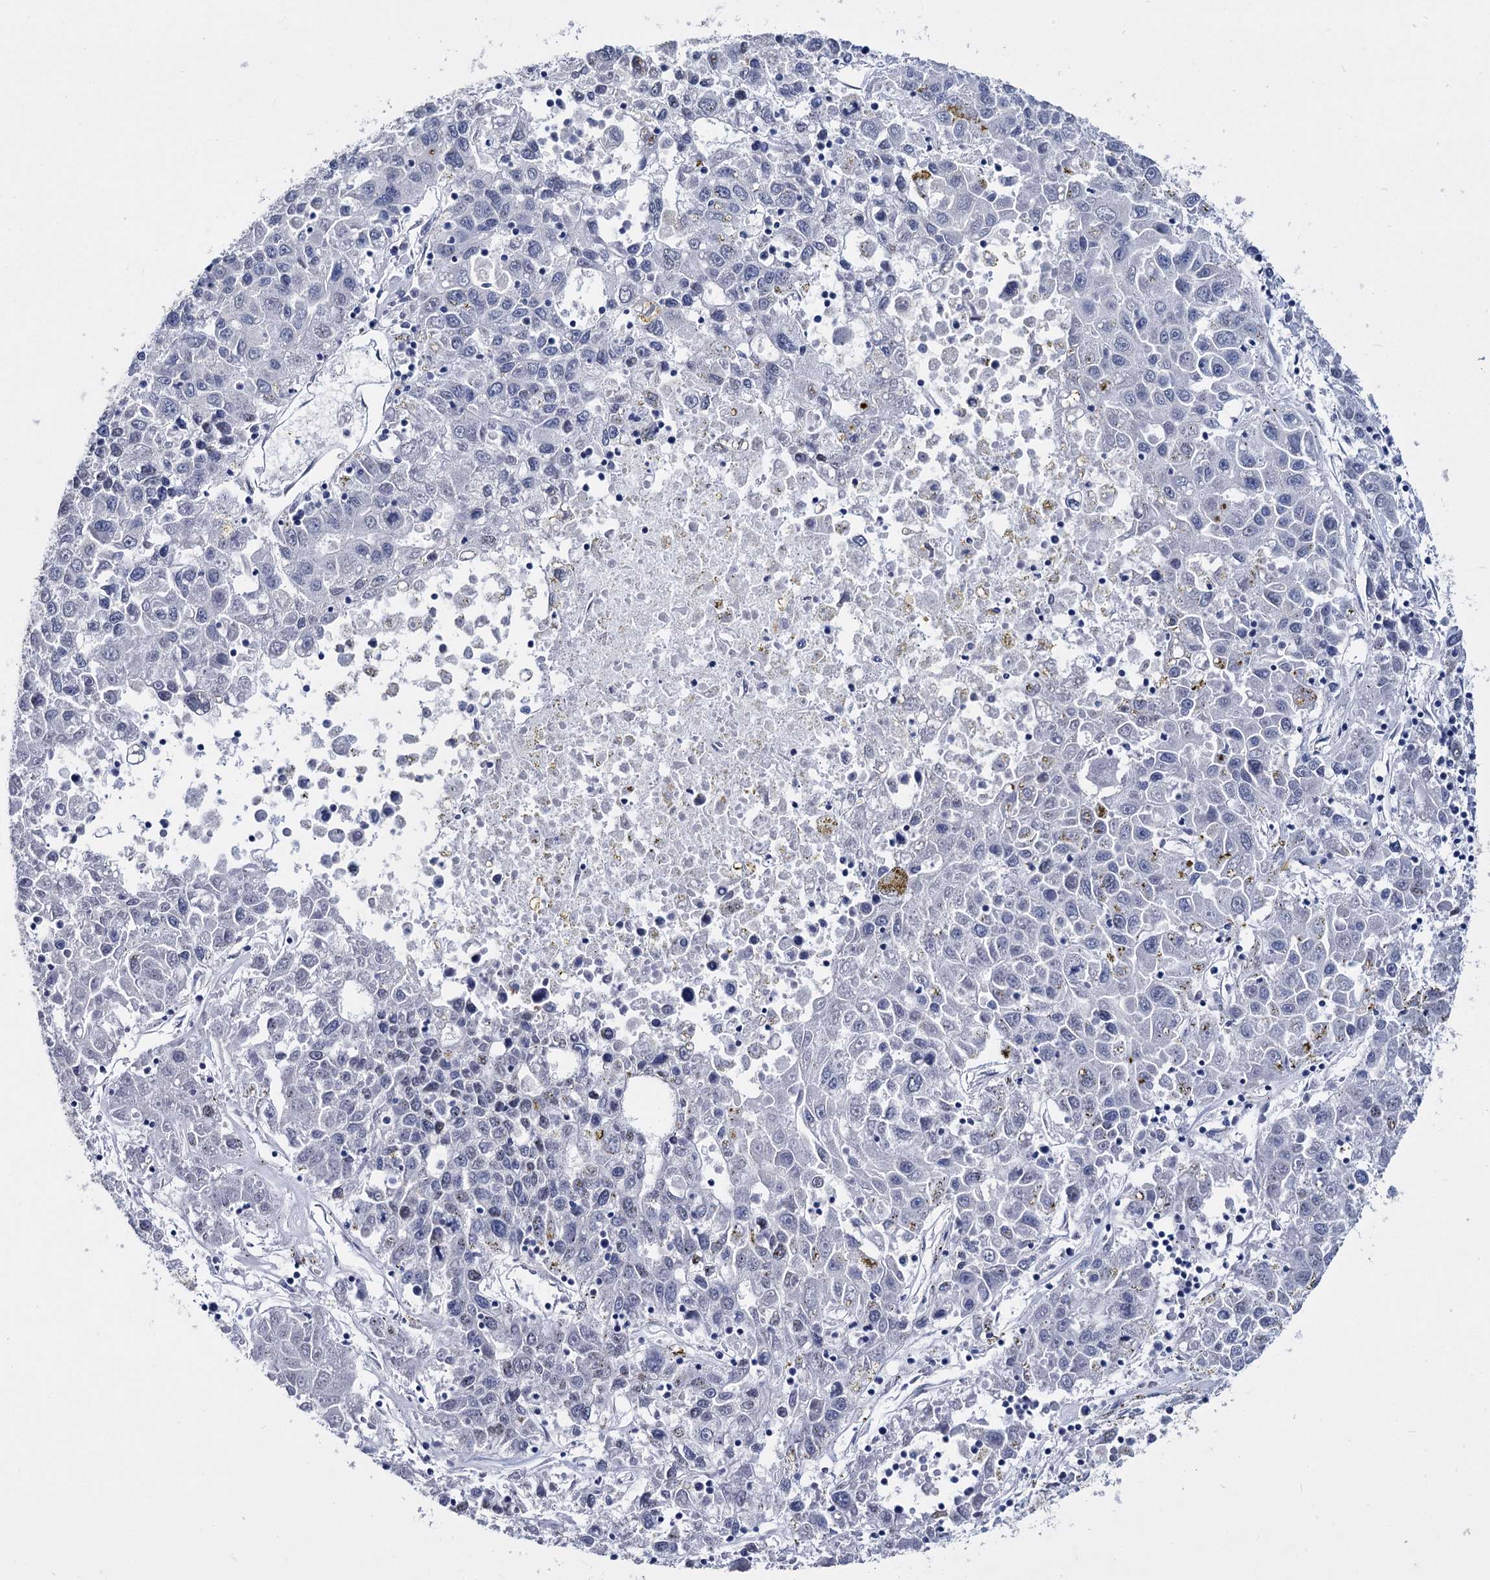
{"staining": {"intensity": "negative", "quantity": "none", "location": "none"}, "tissue": "liver cancer", "cell_type": "Tumor cells", "image_type": "cancer", "snomed": [{"axis": "morphology", "description": "Carcinoma, Hepatocellular, NOS"}, {"axis": "topography", "description": "Liver"}], "caption": "Tumor cells show no significant protein positivity in hepatocellular carcinoma (liver).", "gene": "MAGEA4", "patient": {"sex": "male", "age": 49}}